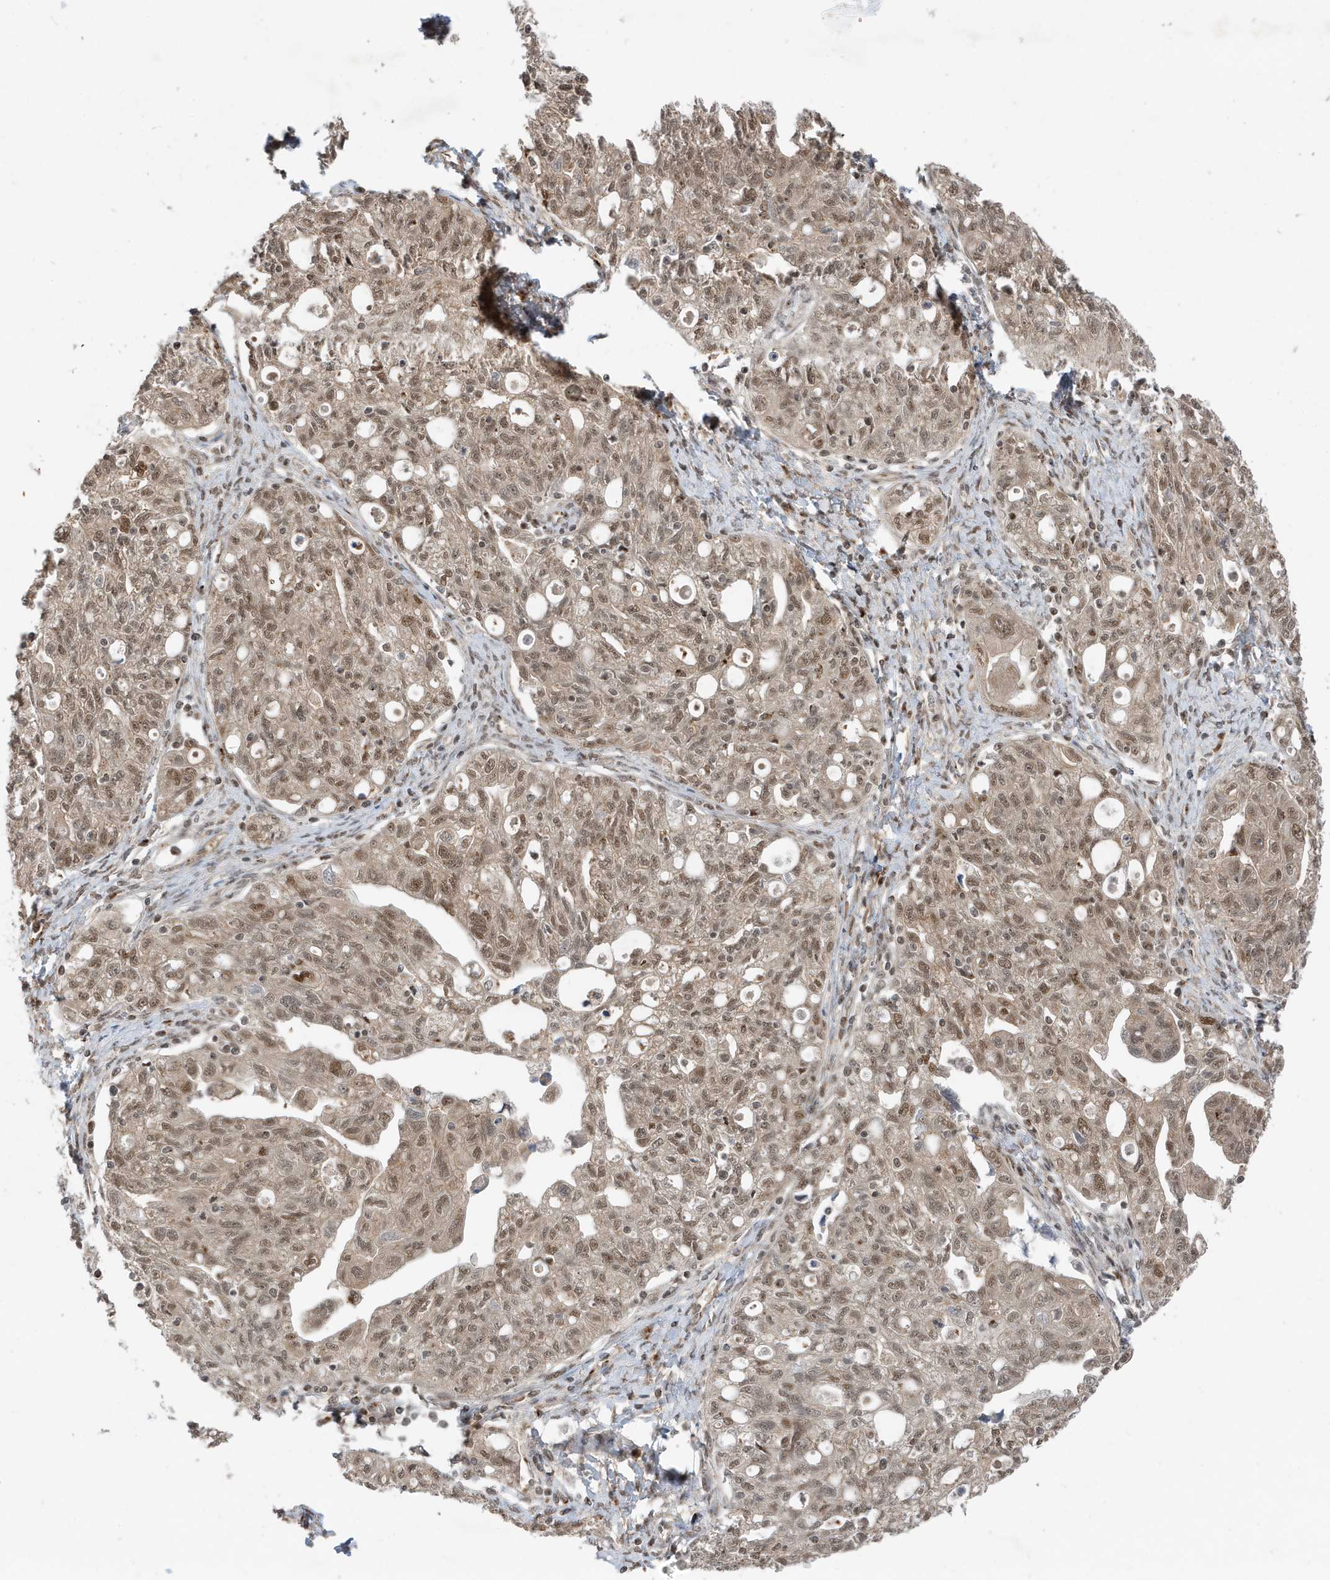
{"staining": {"intensity": "moderate", "quantity": "25%-75%", "location": "nuclear"}, "tissue": "ovarian cancer", "cell_type": "Tumor cells", "image_type": "cancer", "snomed": [{"axis": "morphology", "description": "Carcinoma, NOS"}, {"axis": "morphology", "description": "Cystadenocarcinoma, serous, NOS"}, {"axis": "topography", "description": "Ovary"}], "caption": "Ovarian cancer stained with a protein marker reveals moderate staining in tumor cells.", "gene": "MAST3", "patient": {"sex": "female", "age": 69}}